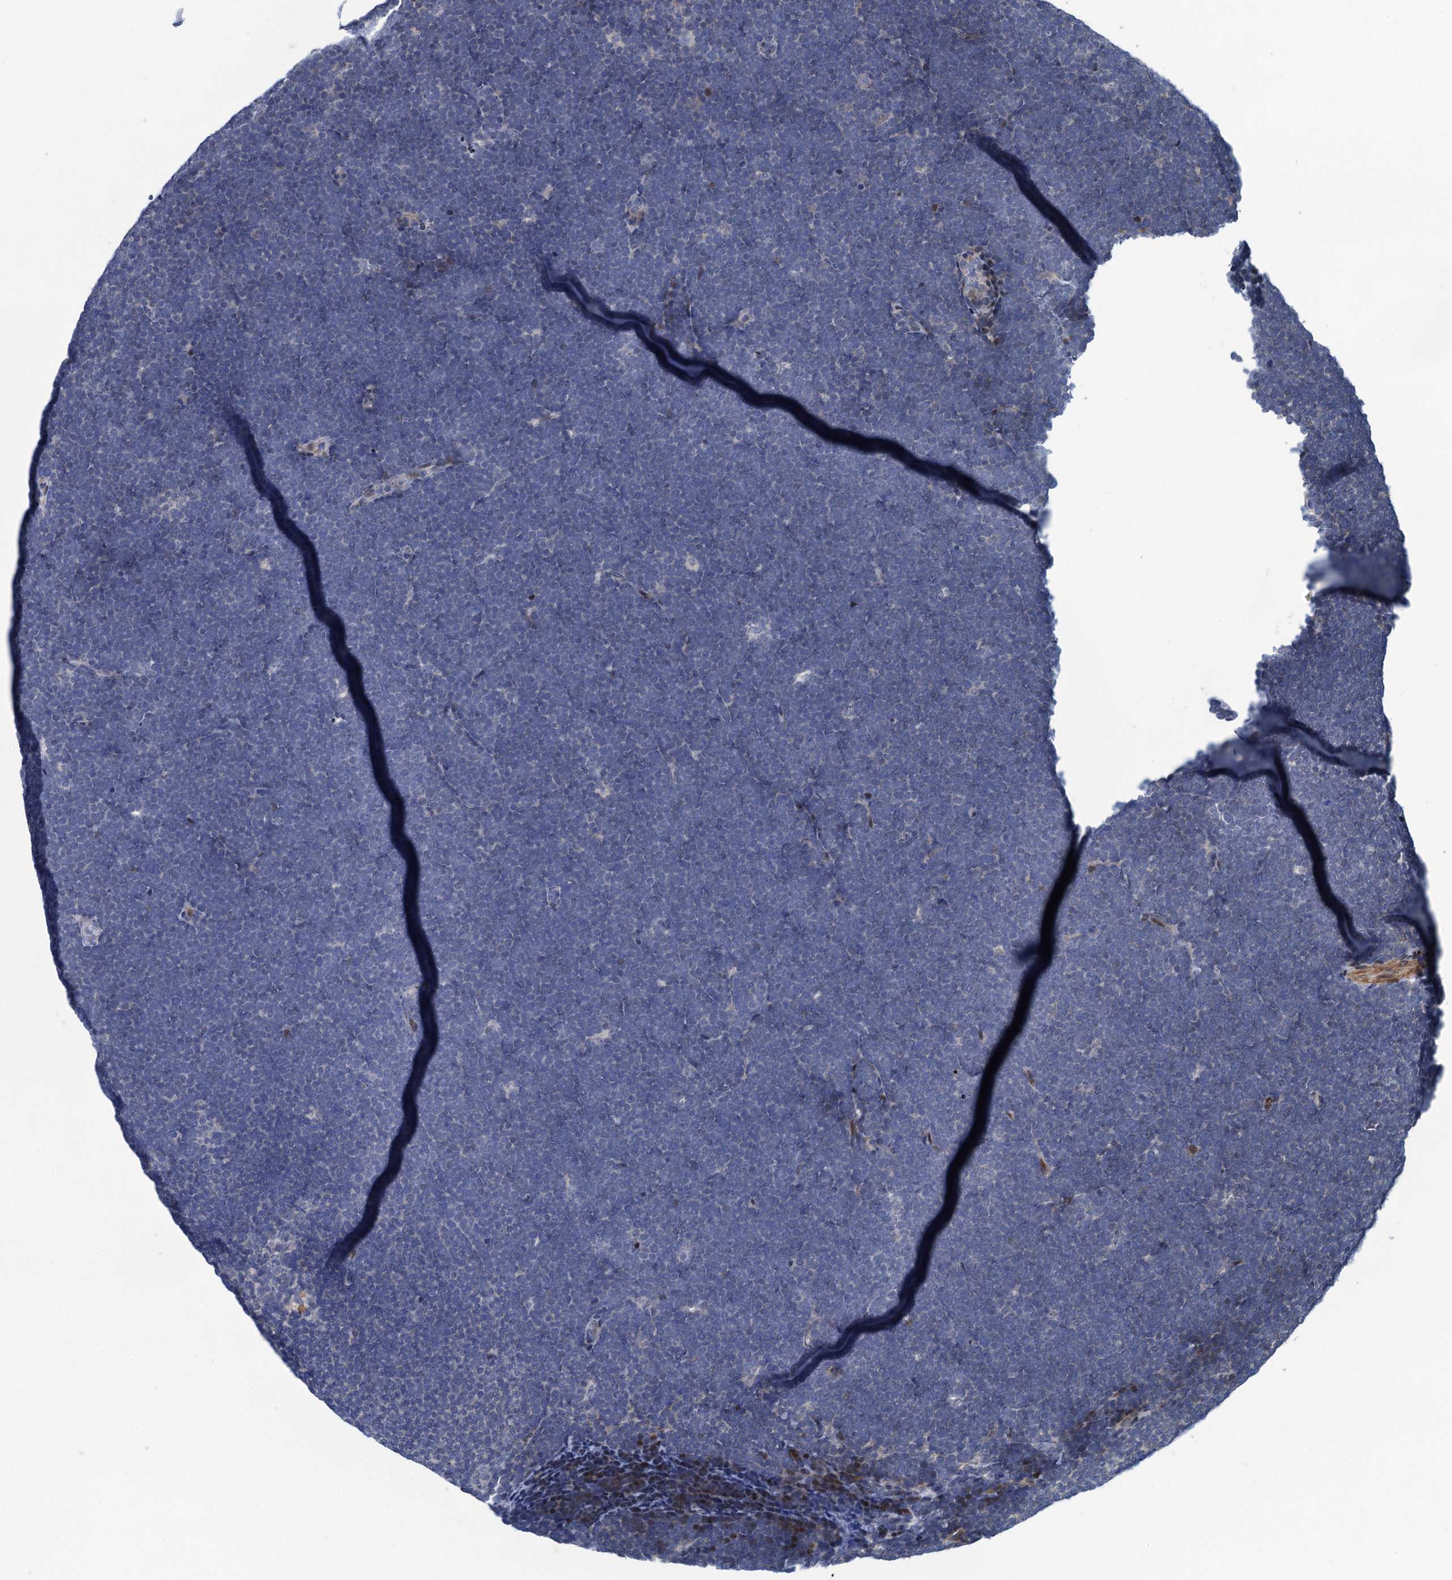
{"staining": {"intensity": "negative", "quantity": "none", "location": "none"}, "tissue": "lymphoma", "cell_type": "Tumor cells", "image_type": "cancer", "snomed": [{"axis": "morphology", "description": "Malignant lymphoma, non-Hodgkin's type, High grade"}, {"axis": "topography", "description": "Lymph node"}], "caption": "Immunohistochemistry of human high-grade malignant lymphoma, non-Hodgkin's type exhibits no expression in tumor cells.", "gene": "ESYT3", "patient": {"sex": "male", "age": 13}}